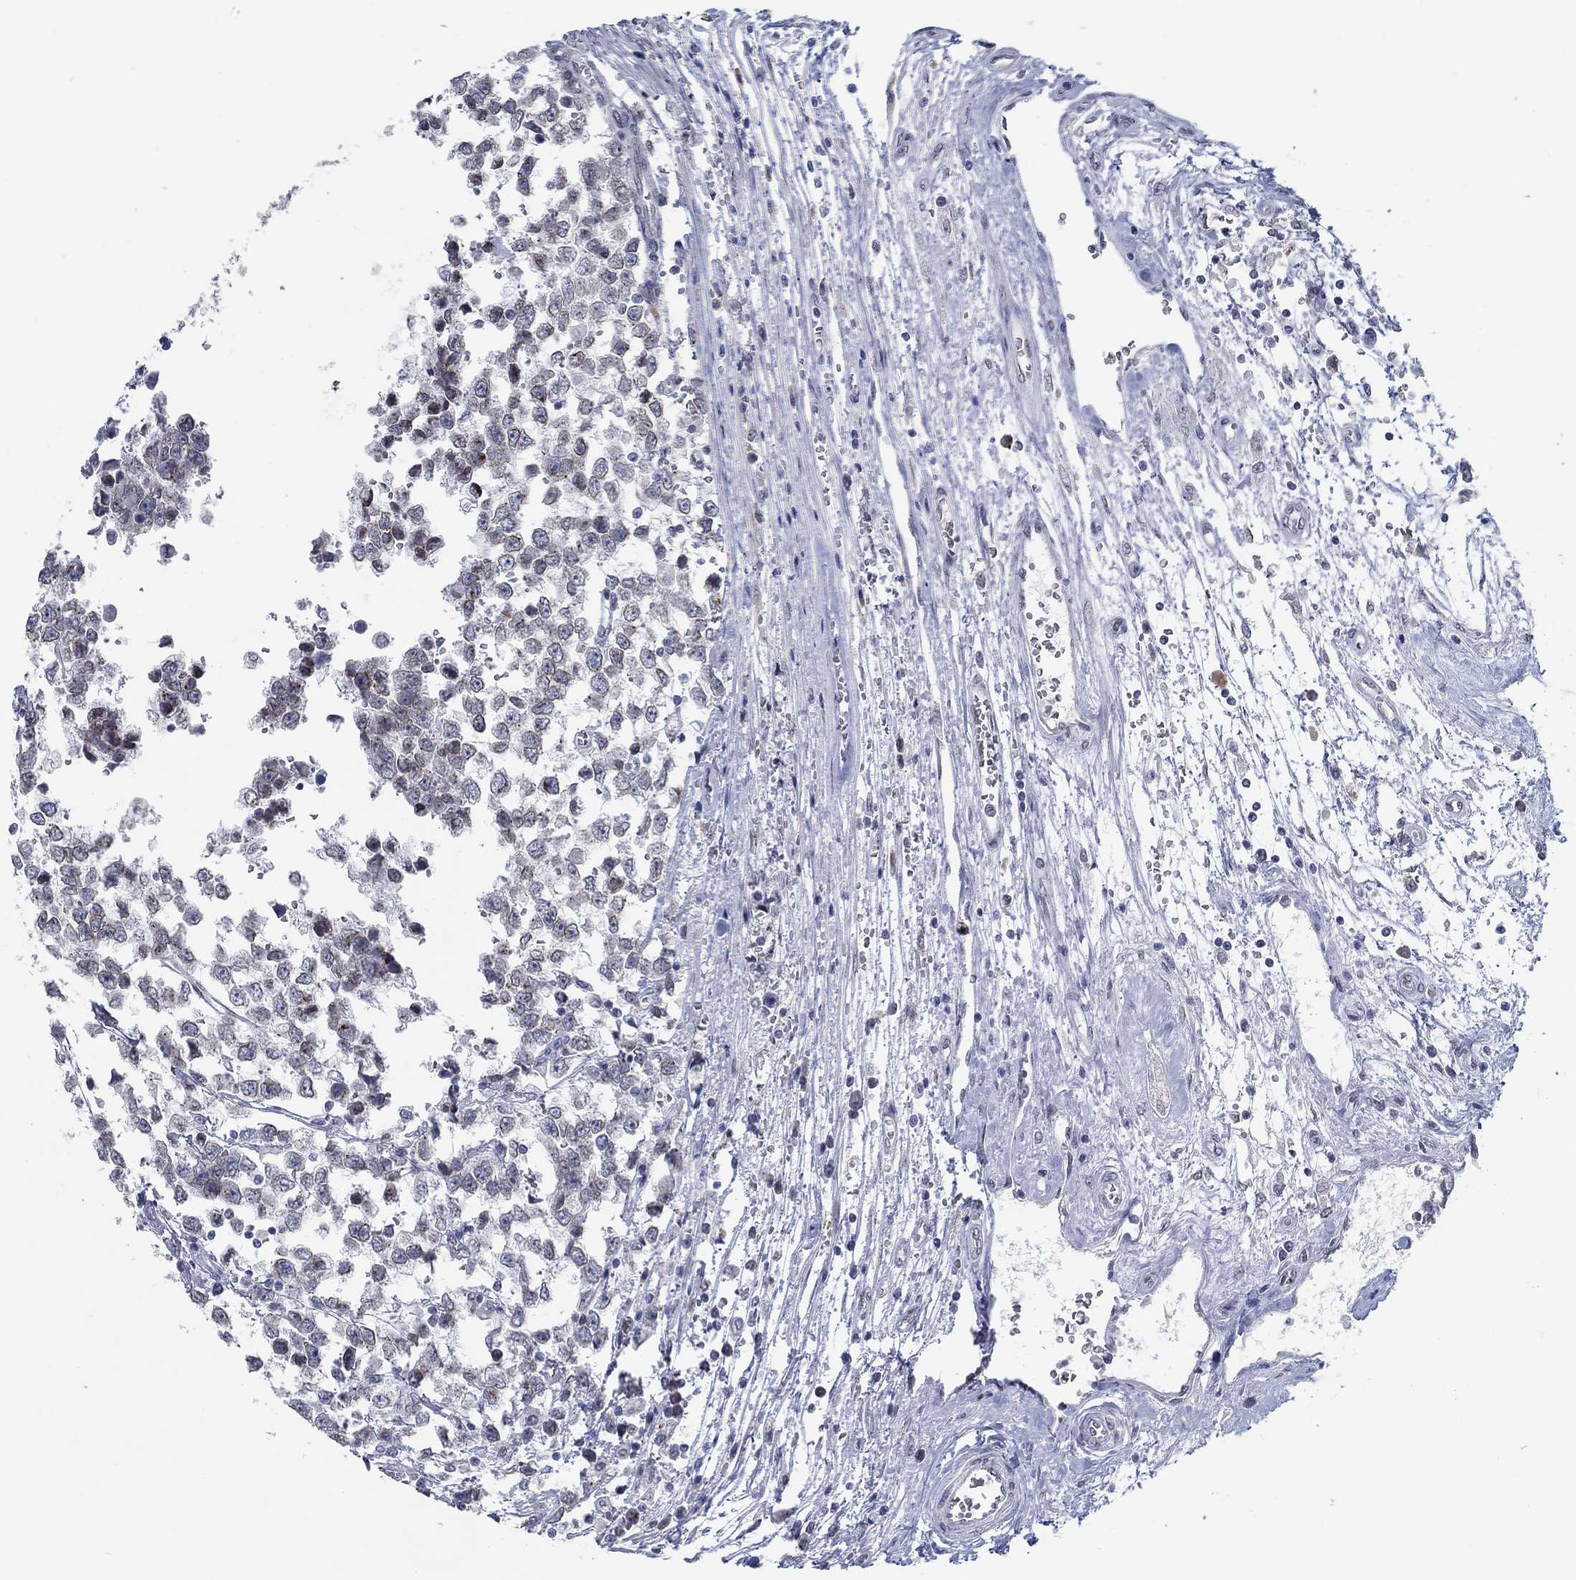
{"staining": {"intensity": "moderate", "quantity": "<25%", "location": "nuclear"}, "tissue": "testis cancer", "cell_type": "Tumor cells", "image_type": "cancer", "snomed": [{"axis": "morphology", "description": "Normal tissue, NOS"}, {"axis": "morphology", "description": "Seminoma, NOS"}, {"axis": "topography", "description": "Testis"}, {"axis": "topography", "description": "Epididymis"}], "caption": "Protein staining reveals moderate nuclear positivity in approximately <25% of tumor cells in testis cancer. The protein of interest is stained brown, and the nuclei are stained in blue (DAB IHC with brightfield microscopy, high magnification).", "gene": "NUP155", "patient": {"sex": "male", "age": 34}}